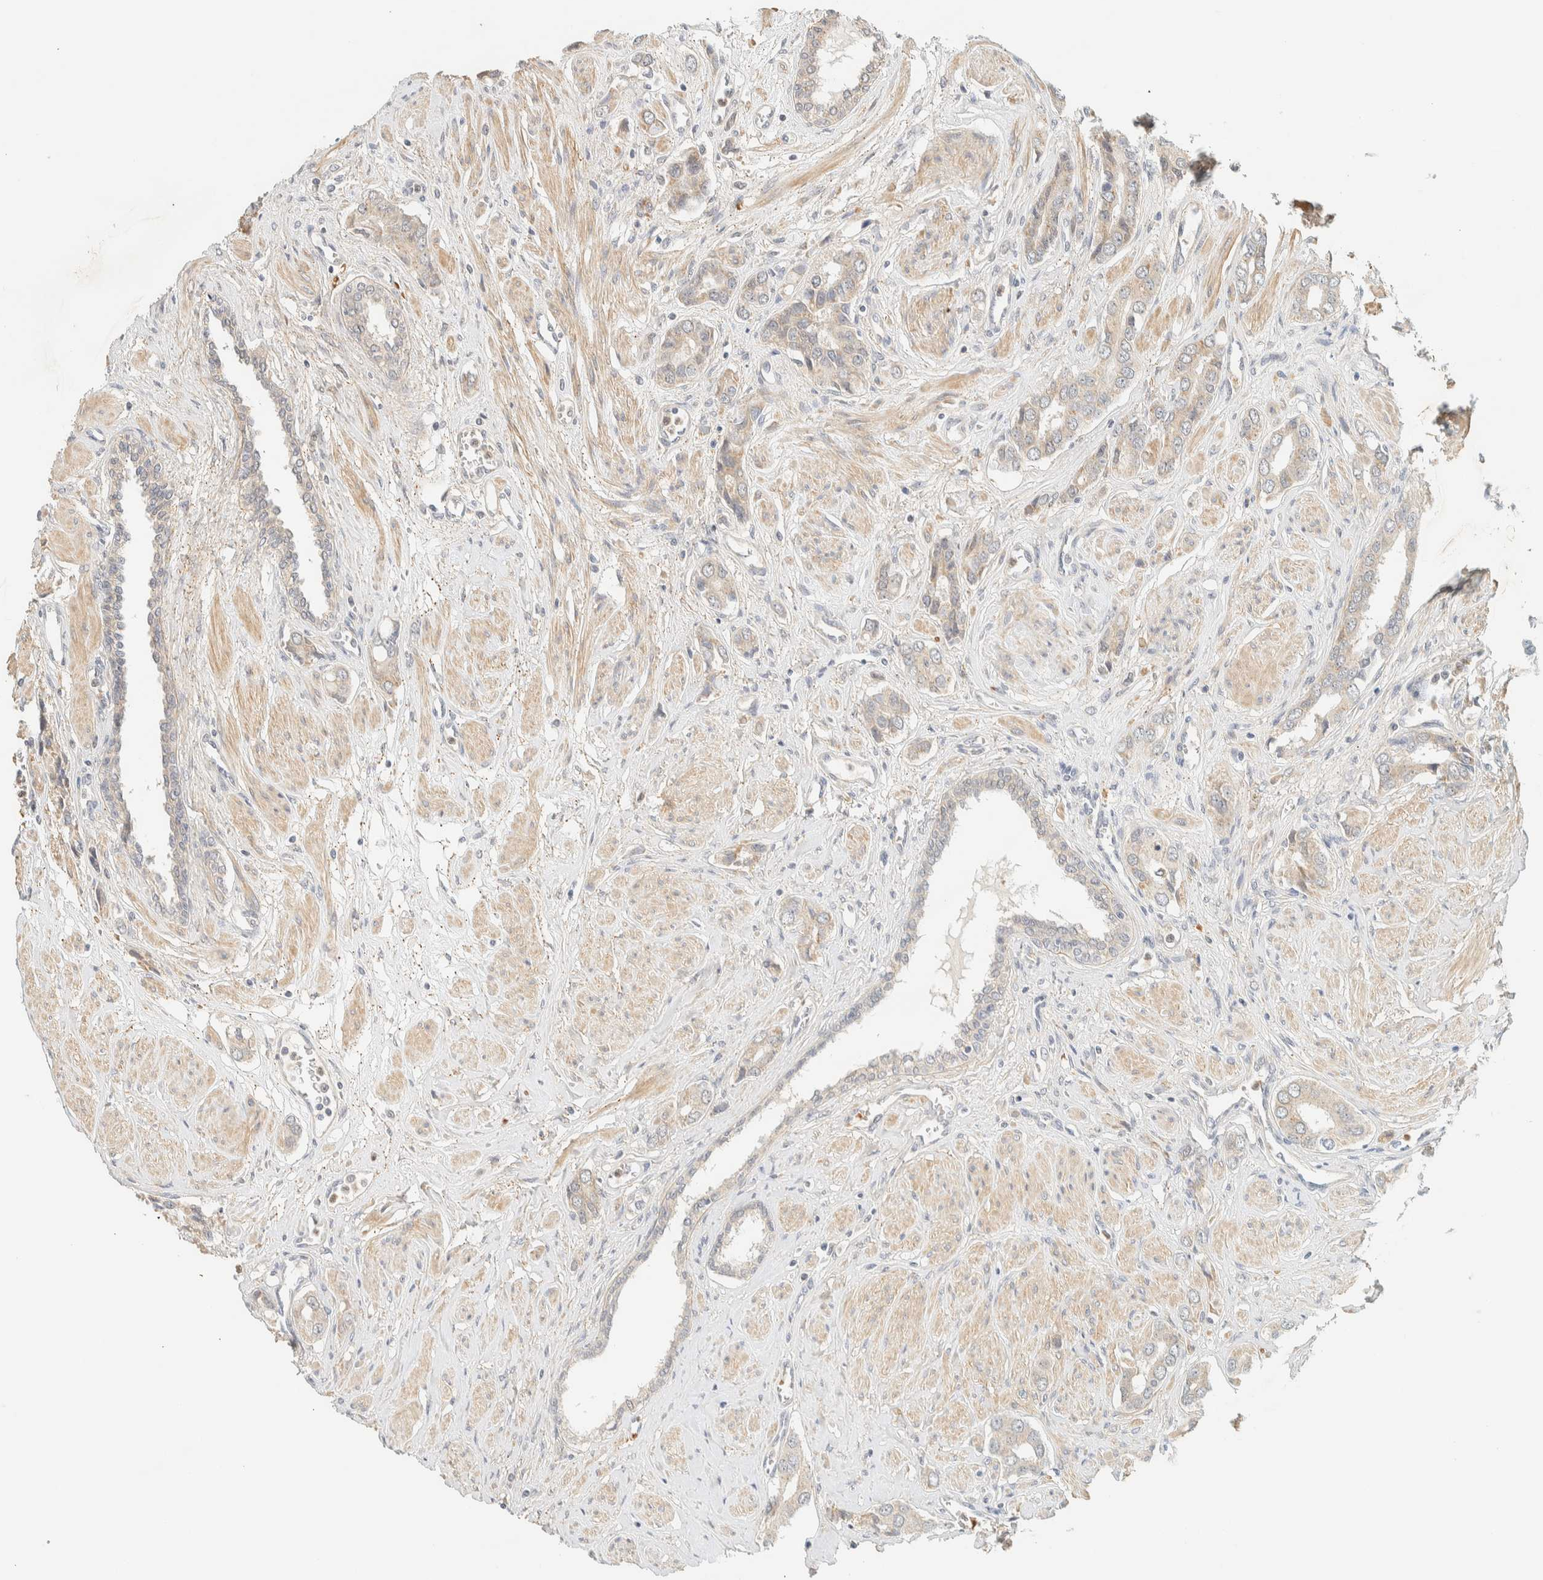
{"staining": {"intensity": "weak", "quantity": "<25%", "location": "cytoplasmic/membranous"}, "tissue": "prostate cancer", "cell_type": "Tumor cells", "image_type": "cancer", "snomed": [{"axis": "morphology", "description": "Adenocarcinoma, High grade"}, {"axis": "topography", "description": "Prostate"}], "caption": "Tumor cells are negative for brown protein staining in prostate cancer (adenocarcinoma (high-grade)).", "gene": "TNK1", "patient": {"sex": "male", "age": 52}}